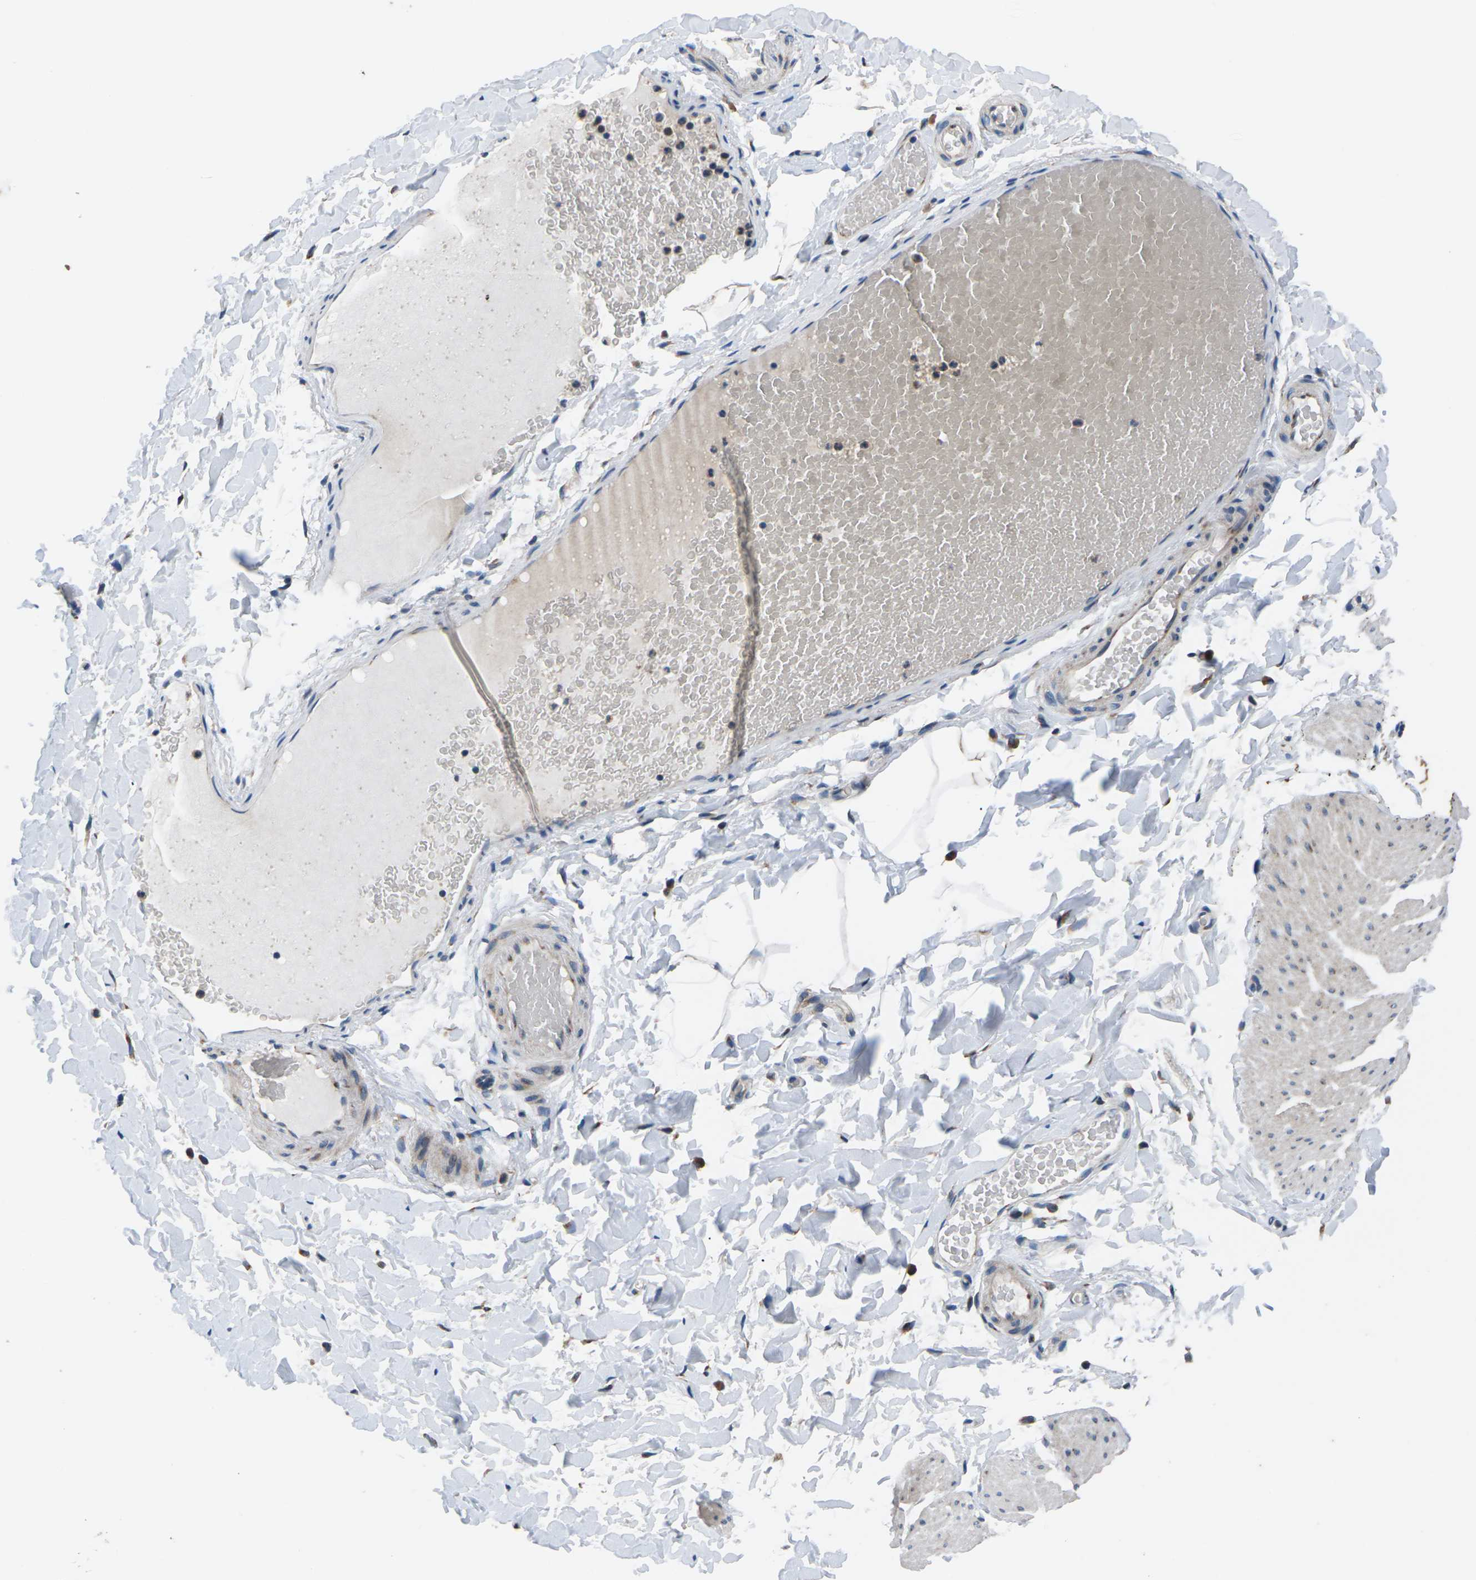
{"staining": {"intensity": "weak", "quantity": "25%-75%", "location": "cytoplasmic/membranous"}, "tissue": "smooth muscle", "cell_type": "Smooth muscle cells", "image_type": "normal", "snomed": [{"axis": "morphology", "description": "Normal tissue, NOS"}, {"axis": "topography", "description": "Smooth muscle"}, {"axis": "topography", "description": "Colon"}], "caption": "A brown stain shows weak cytoplasmic/membranous positivity of a protein in smooth muscle cells of normal human smooth muscle. (DAB (3,3'-diaminobenzidine) IHC, brown staining for protein, blue staining for nuclei).", "gene": "GABRP", "patient": {"sex": "male", "age": 67}}